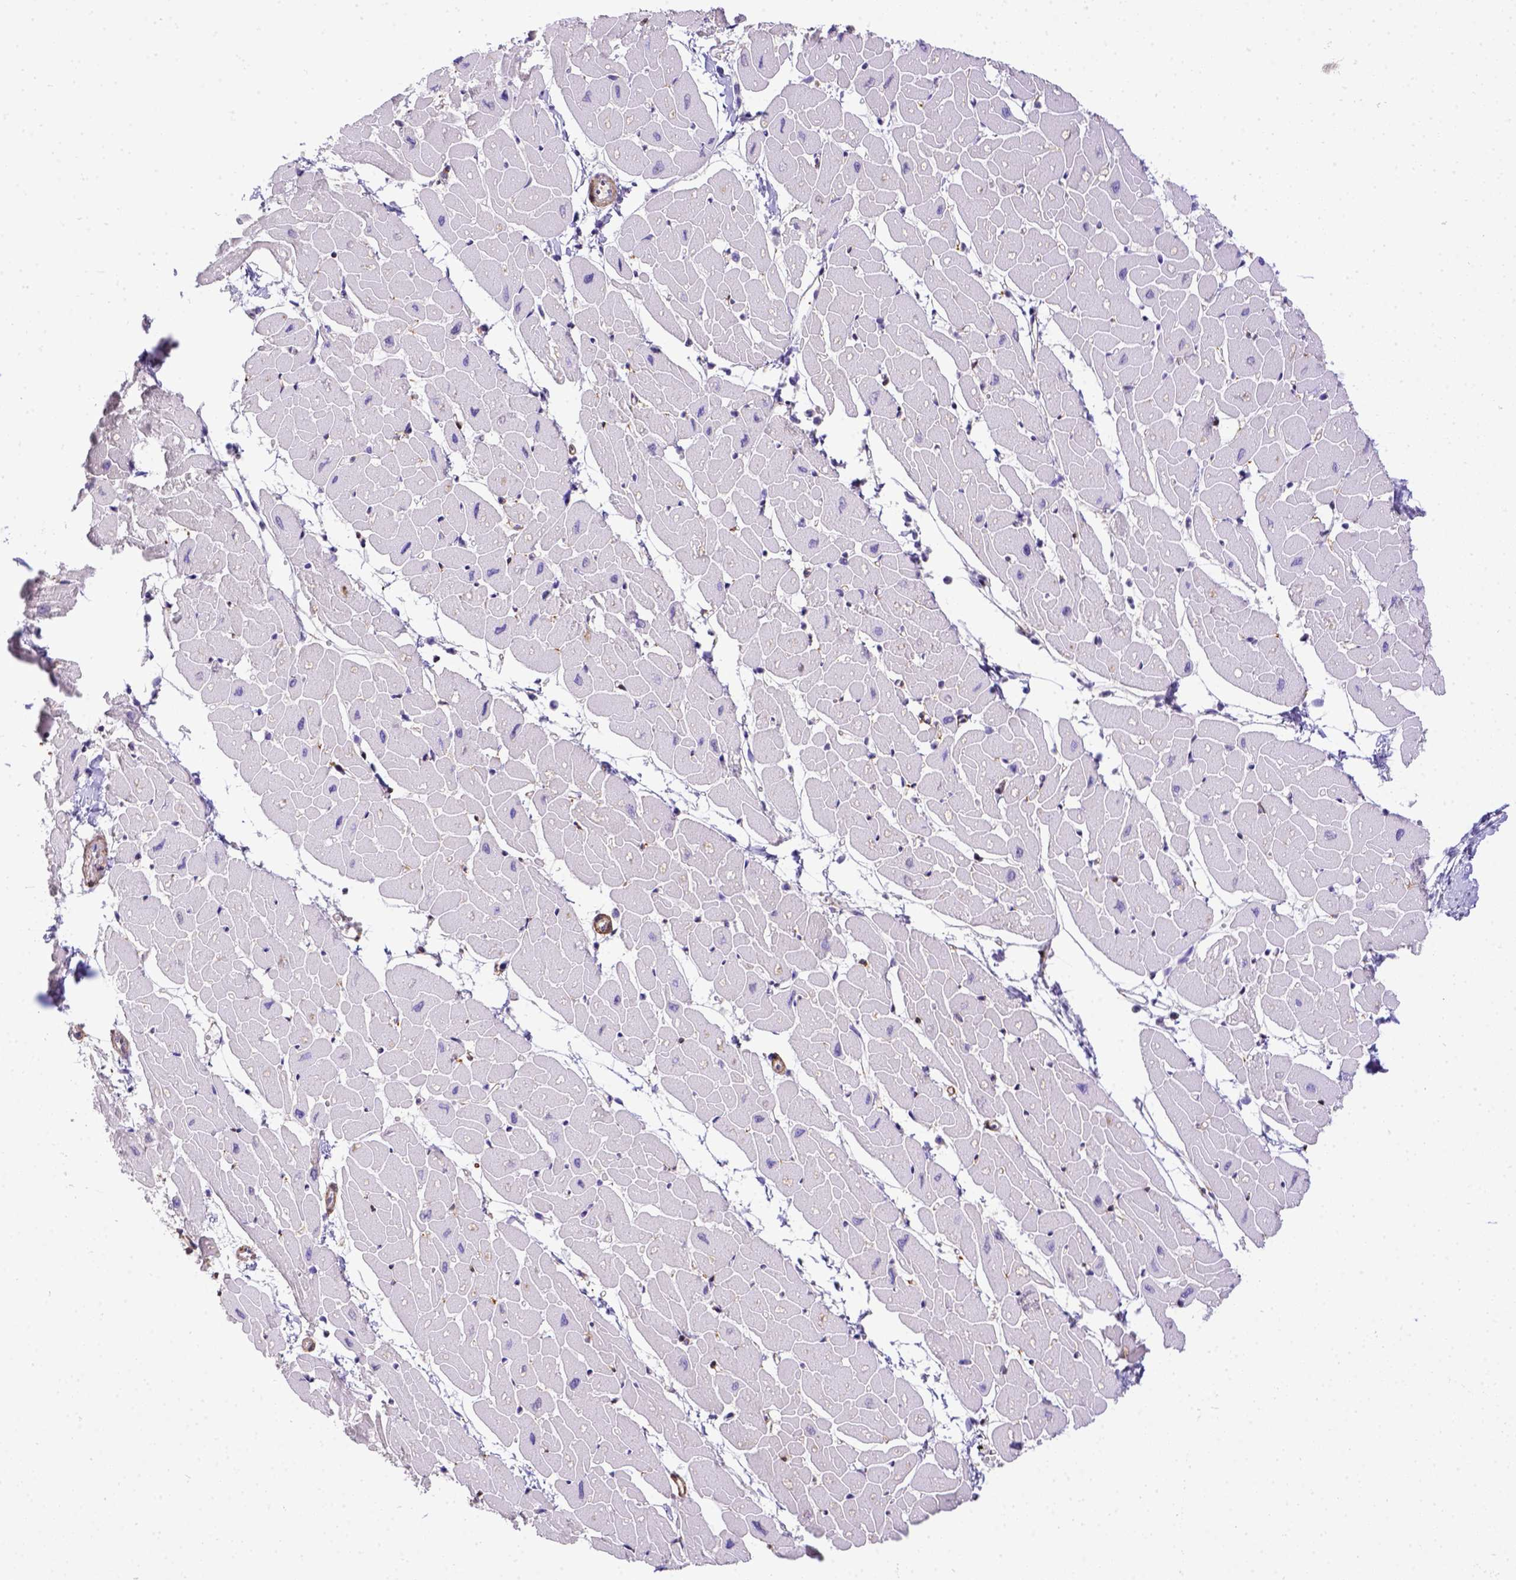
{"staining": {"intensity": "negative", "quantity": "none", "location": "none"}, "tissue": "heart muscle", "cell_type": "Cardiomyocytes", "image_type": "normal", "snomed": [{"axis": "morphology", "description": "Normal tissue, NOS"}, {"axis": "topography", "description": "Heart"}], "caption": "High power microscopy photomicrograph of an immunohistochemistry micrograph of benign heart muscle, revealing no significant positivity in cardiomyocytes. (Brightfield microscopy of DAB (3,3'-diaminobenzidine) IHC at high magnification).", "gene": "BTN1A1", "patient": {"sex": "male", "age": 57}}